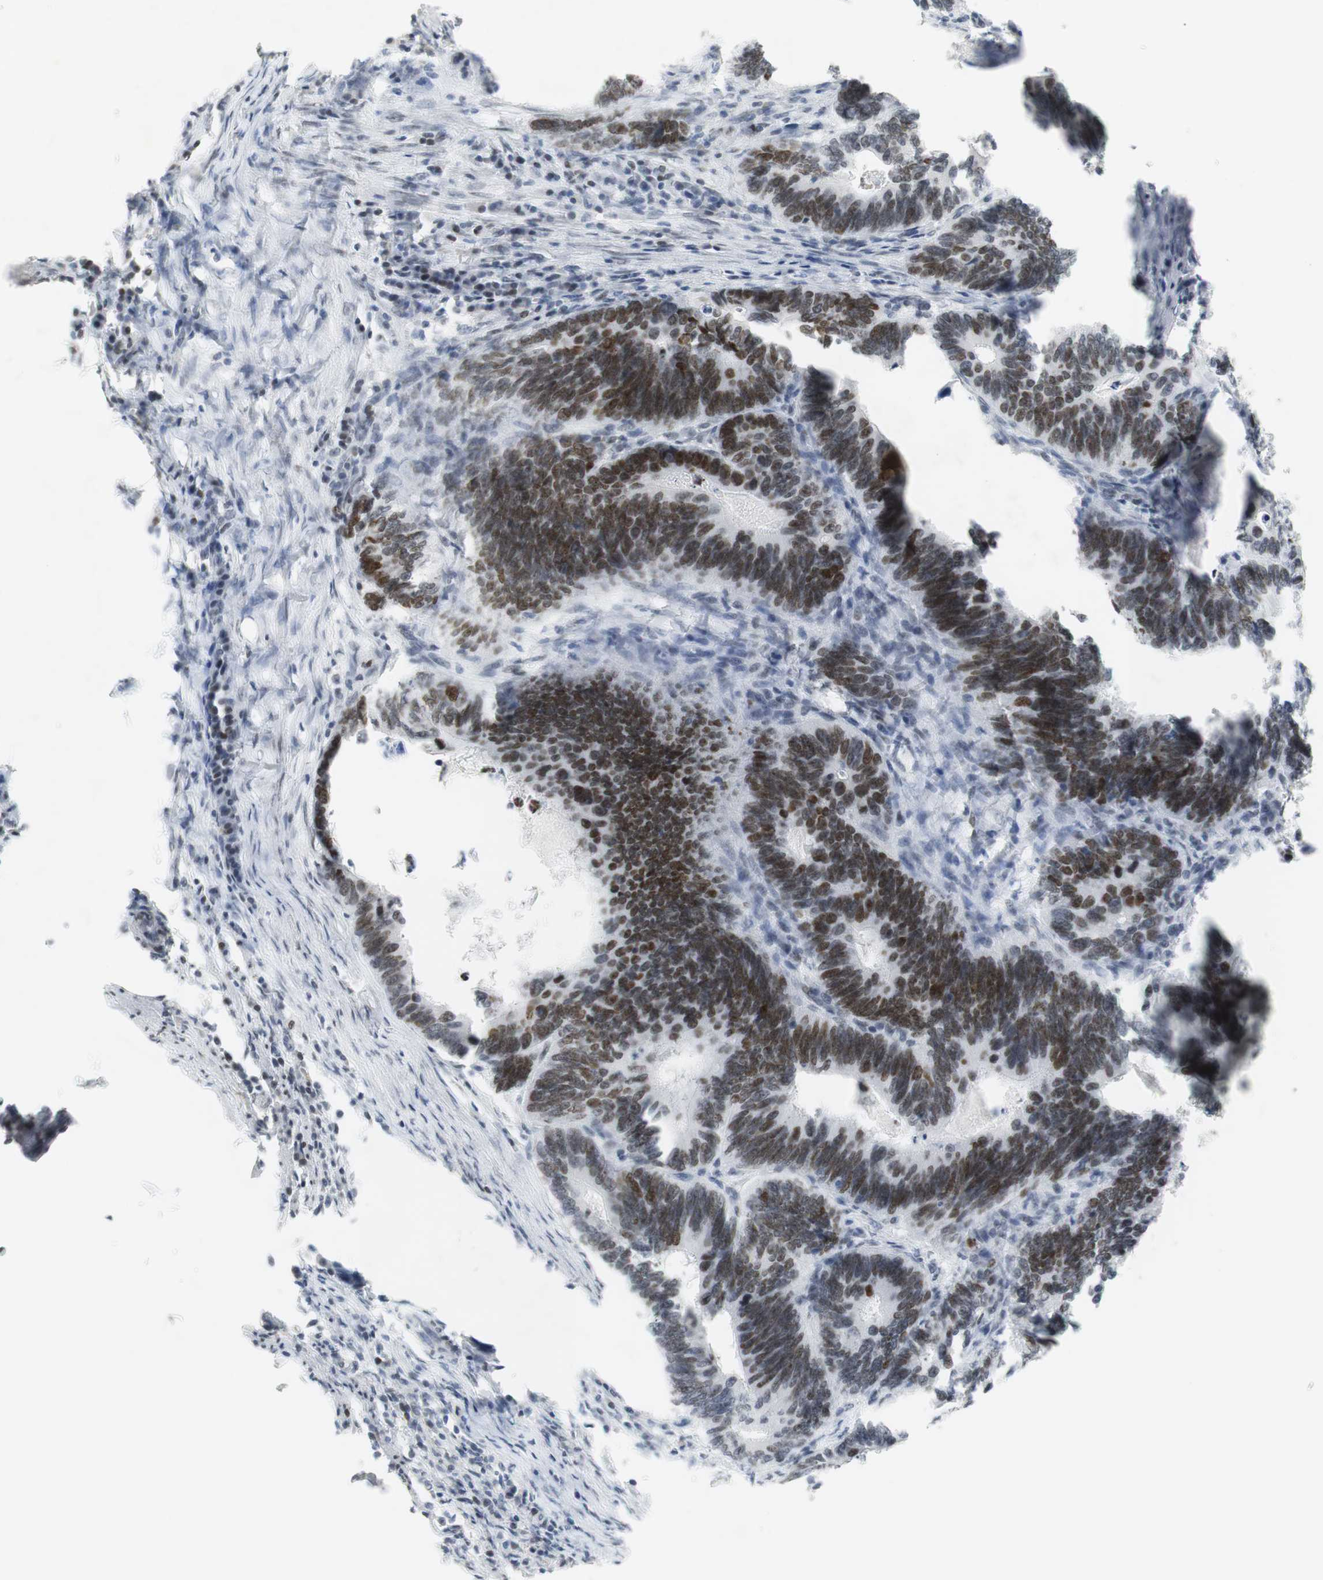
{"staining": {"intensity": "moderate", "quantity": ">75%", "location": "nuclear"}, "tissue": "colorectal cancer", "cell_type": "Tumor cells", "image_type": "cancer", "snomed": [{"axis": "morphology", "description": "Adenocarcinoma, NOS"}, {"axis": "topography", "description": "Colon"}], "caption": "Brown immunohistochemical staining in human colorectal adenocarcinoma demonstrates moderate nuclear expression in approximately >75% of tumor cells.", "gene": "BMI1", "patient": {"sex": "male", "age": 72}}